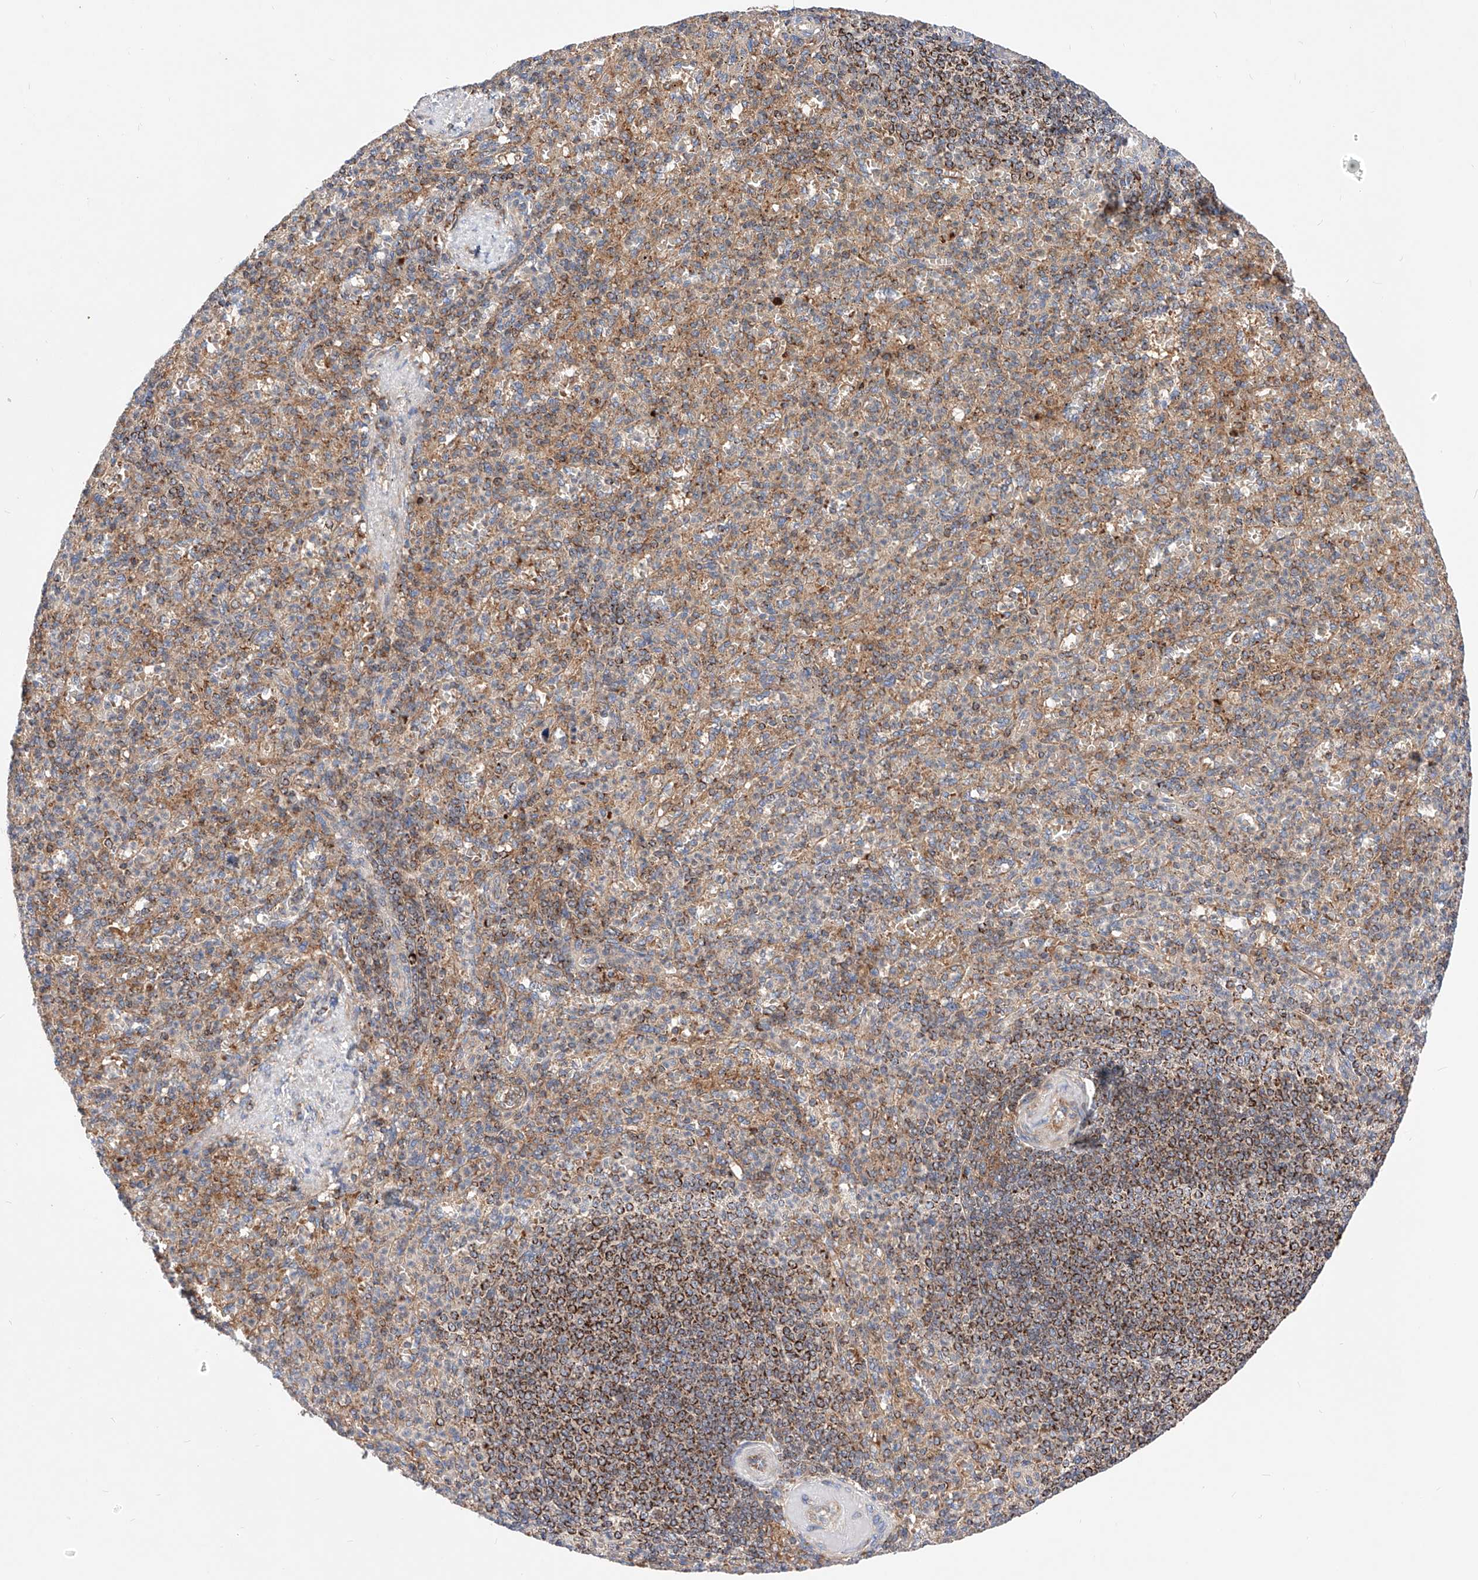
{"staining": {"intensity": "moderate", "quantity": "25%-75%", "location": "cytoplasmic/membranous"}, "tissue": "spleen", "cell_type": "Cells in red pulp", "image_type": "normal", "snomed": [{"axis": "morphology", "description": "Normal tissue, NOS"}, {"axis": "topography", "description": "Spleen"}], "caption": "Immunohistochemistry (IHC) staining of unremarkable spleen, which reveals medium levels of moderate cytoplasmic/membranous positivity in about 25%-75% of cells in red pulp indicating moderate cytoplasmic/membranous protein positivity. The staining was performed using DAB (brown) for protein detection and nuclei were counterstained in hematoxylin (blue).", "gene": "NR1D1", "patient": {"sex": "female", "age": 74}}